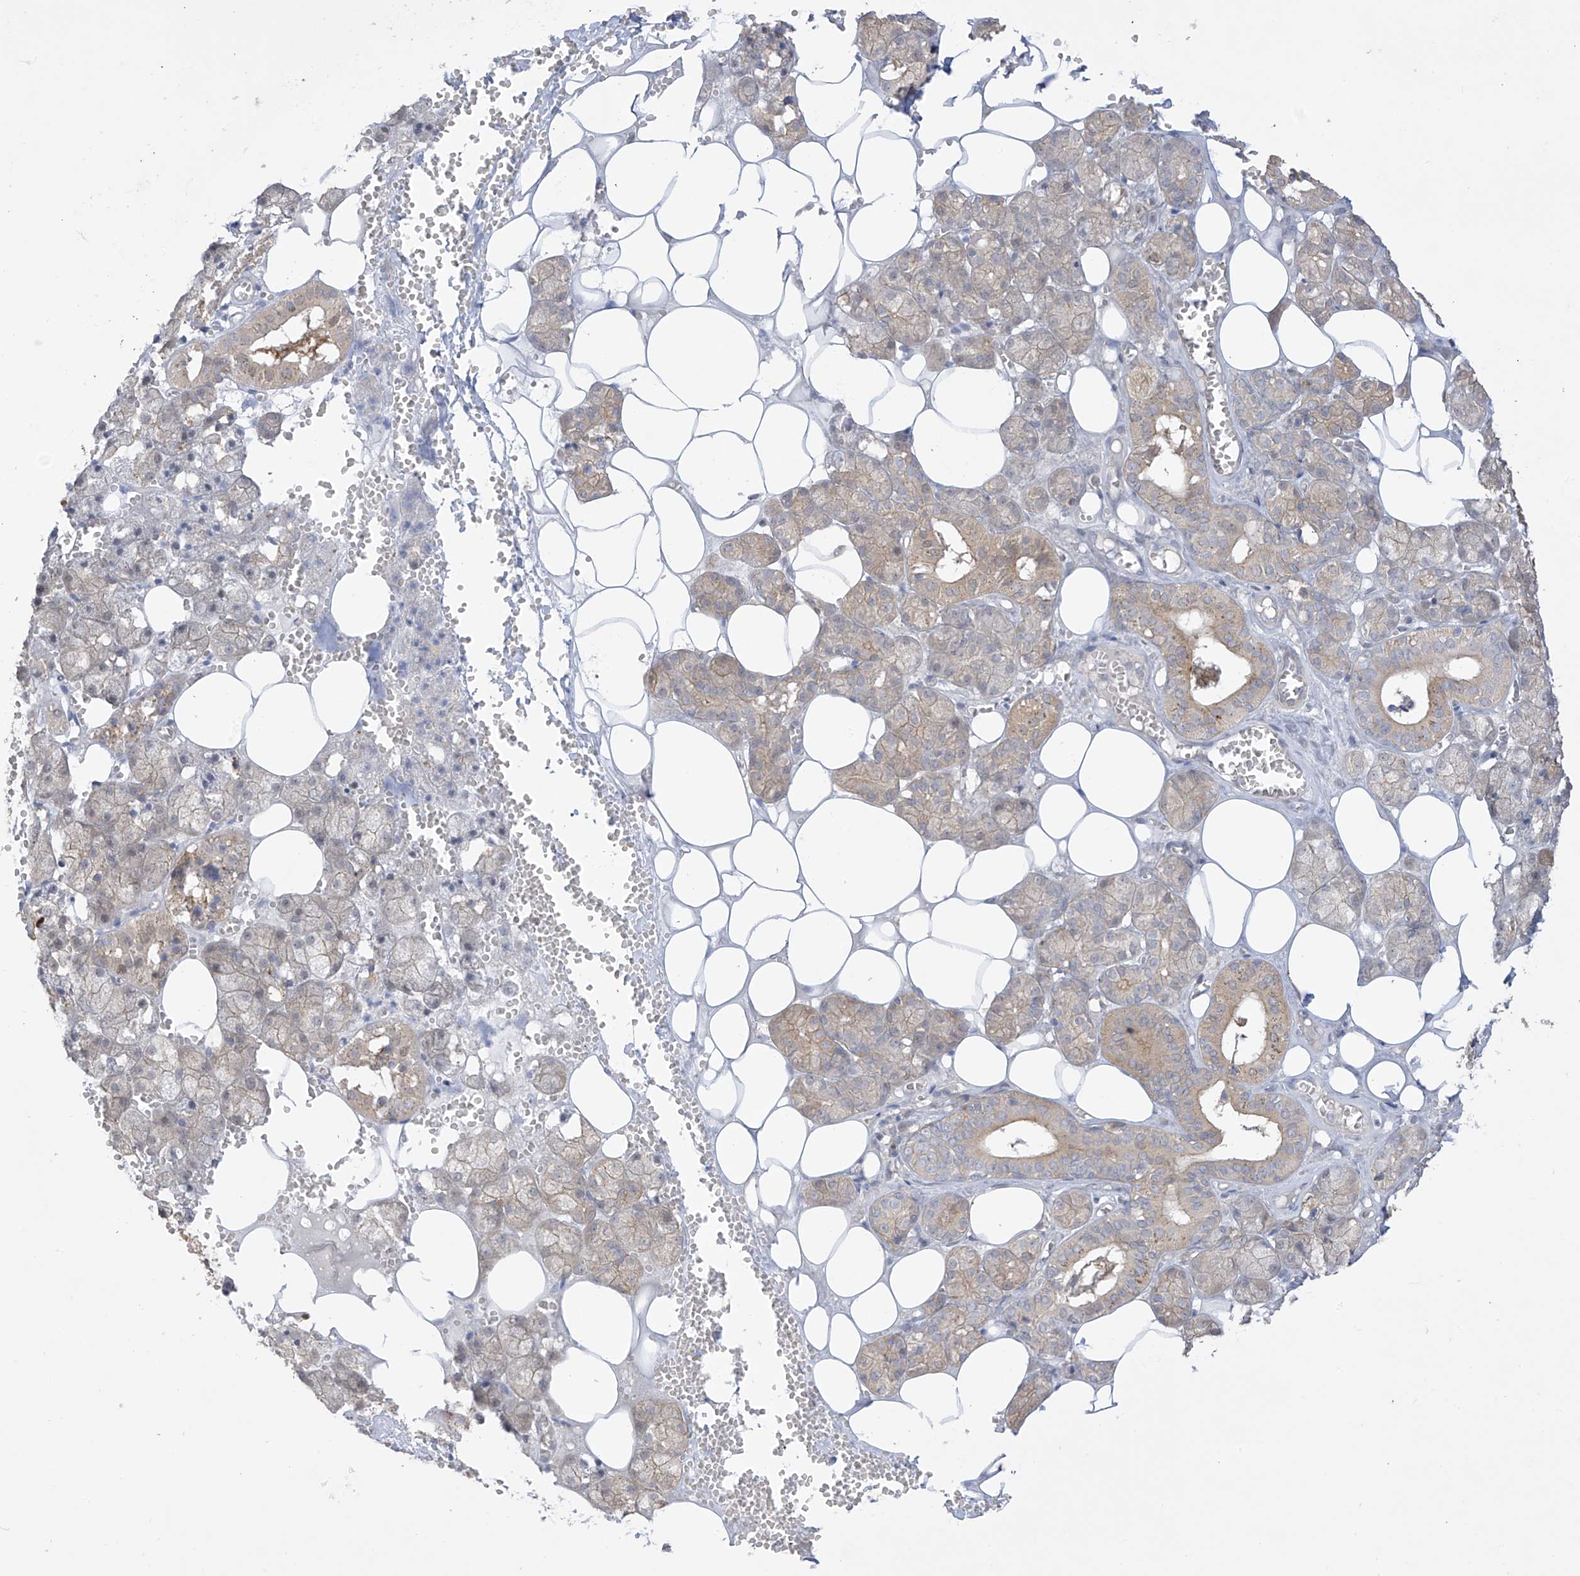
{"staining": {"intensity": "moderate", "quantity": "25%-75%", "location": "cytoplasmic/membranous"}, "tissue": "salivary gland", "cell_type": "Glandular cells", "image_type": "normal", "snomed": [{"axis": "morphology", "description": "Normal tissue, NOS"}, {"axis": "topography", "description": "Salivary gland"}], "caption": "DAB immunohistochemical staining of normal salivary gland shows moderate cytoplasmic/membranous protein positivity in about 25%-75% of glandular cells.", "gene": "EIPR1", "patient": {"sex": "male", "age": 62}}